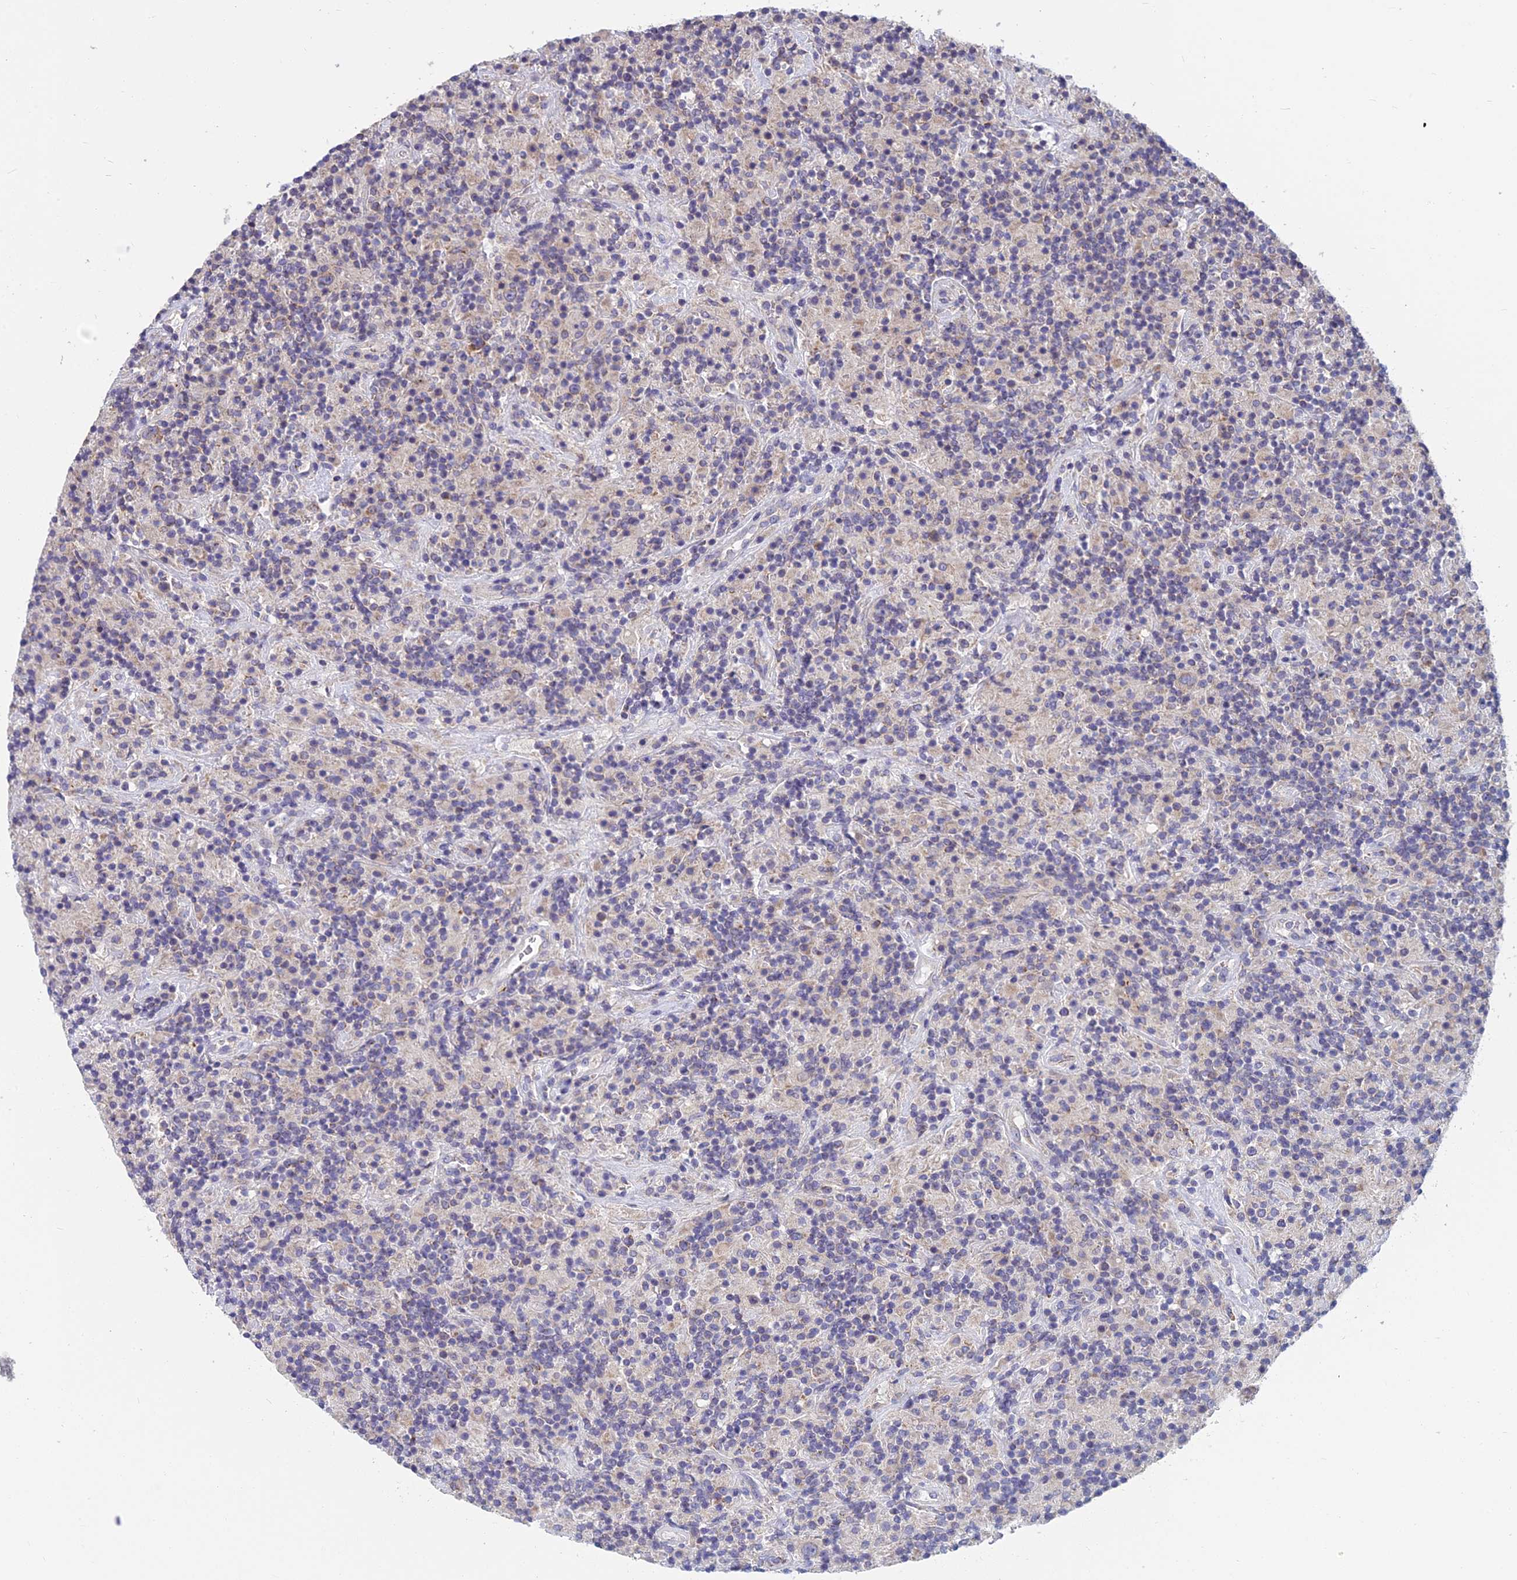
{"staining": {"intensity": "moderate", "quantity": "<25%", "location": "cytoplasmic/membranous"}, "tissue": "lymphoma", "cell_type": "Tumor cells", "image_type": "cancer", "snomed": [{"axis": "morphology", "description": "Hodgkin's disease, NOS"}, {"axis": "topography", "description": "Lymph node"}], "caption": "This micrograph reveals immunohistochemistry (IHC) staining of human lymphoma, with low moderate cytoplasmic/membranous expression in approximately <25% of tumor cells.", "gene": "COX20", "patient": {"sex": "male", "age": 70}}